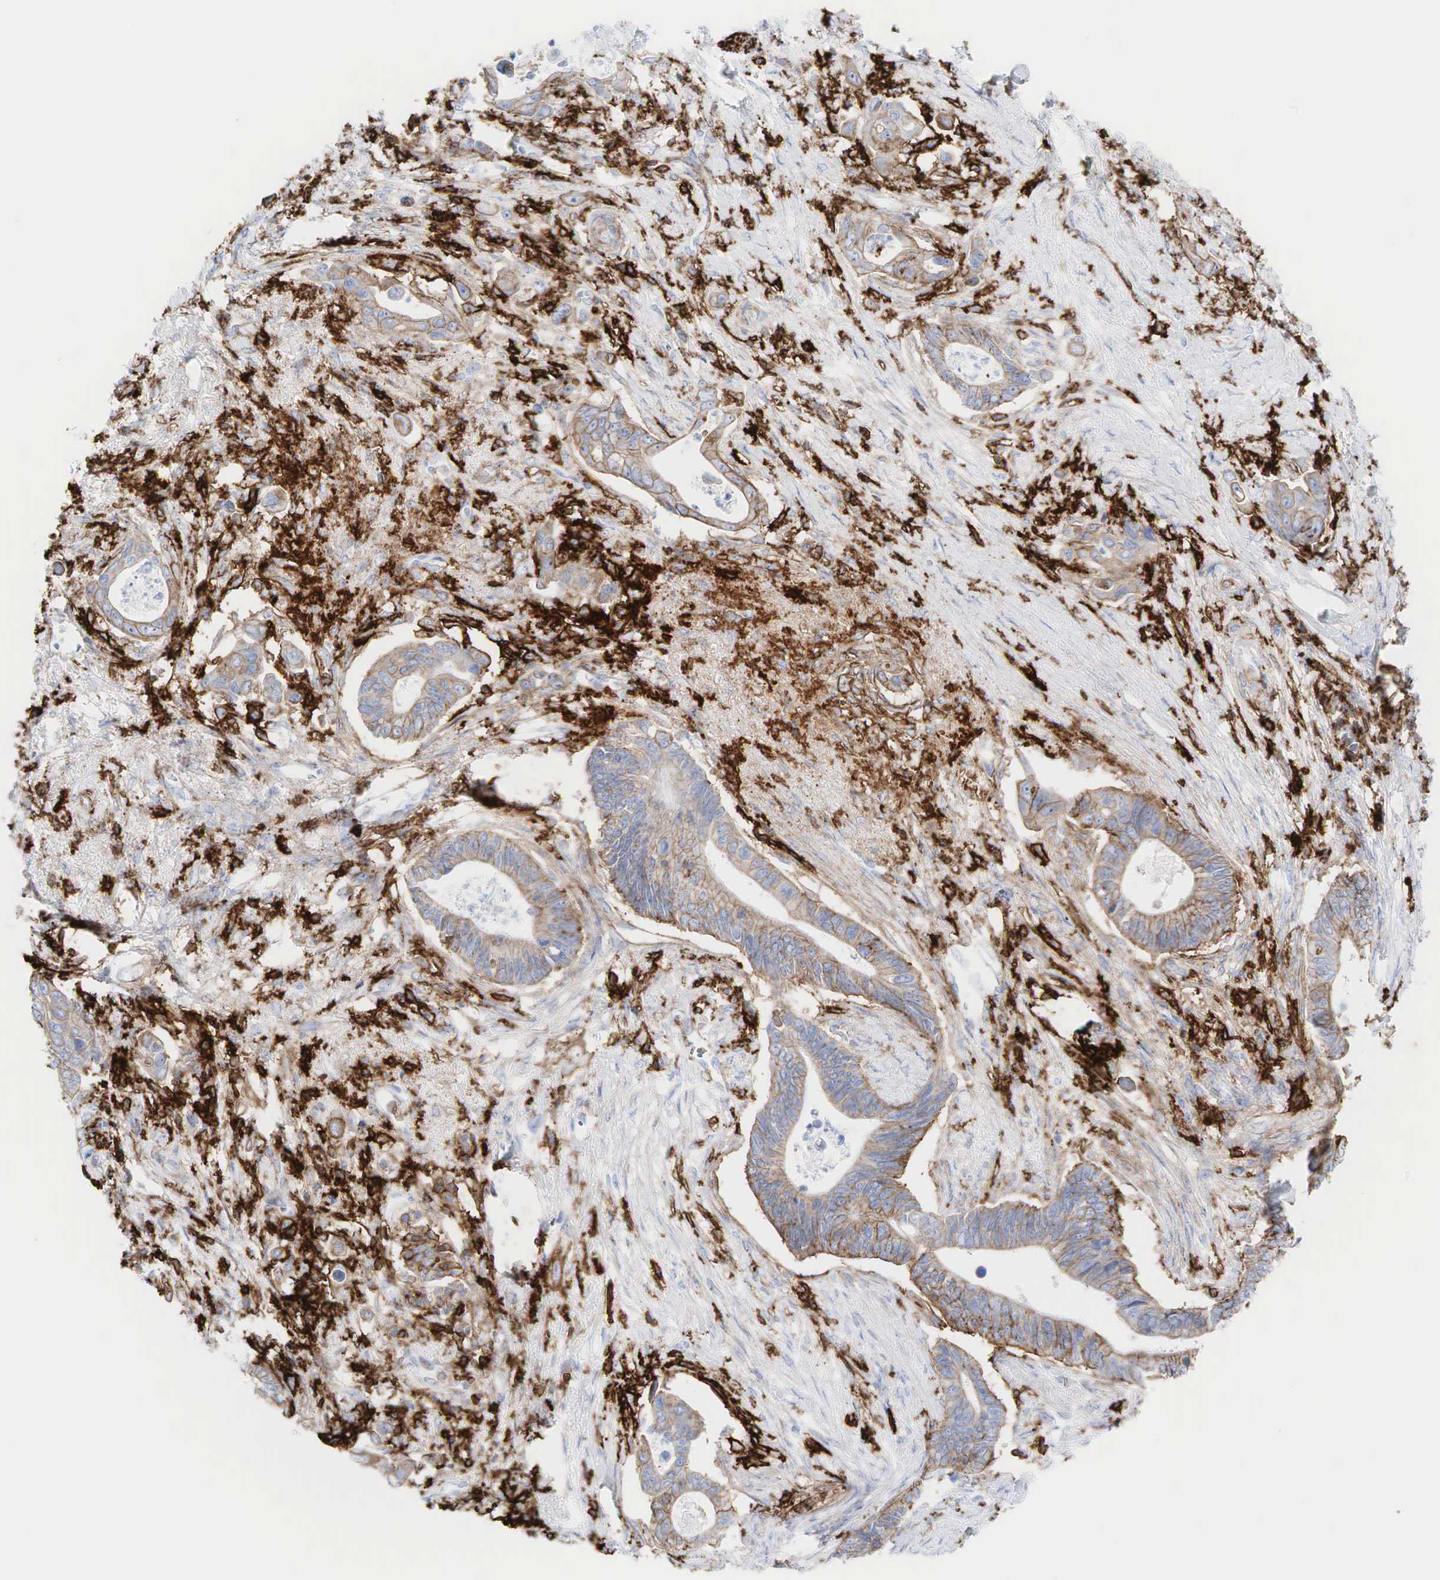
{"staining": {"intensity": "weak", "quantity": "<25%", "location": "cytoplasmic/membranous"}, "tissue": "pancreatic cancer", "cell_type": "Tumor cells", "image_type": "cancer", "snomed": [{"axis": "morphology", "description": "Adenocarcinoma, NOS"}, {"axis": "topography", "description": "Pancreas"}], "caption": "A high-resolution micrograph shows IHC staining of pancreatic cancer, which shows no significant positivity in tumor cells.", "gene": "CD44", "patient": {"sex": "female", "age": 70}}